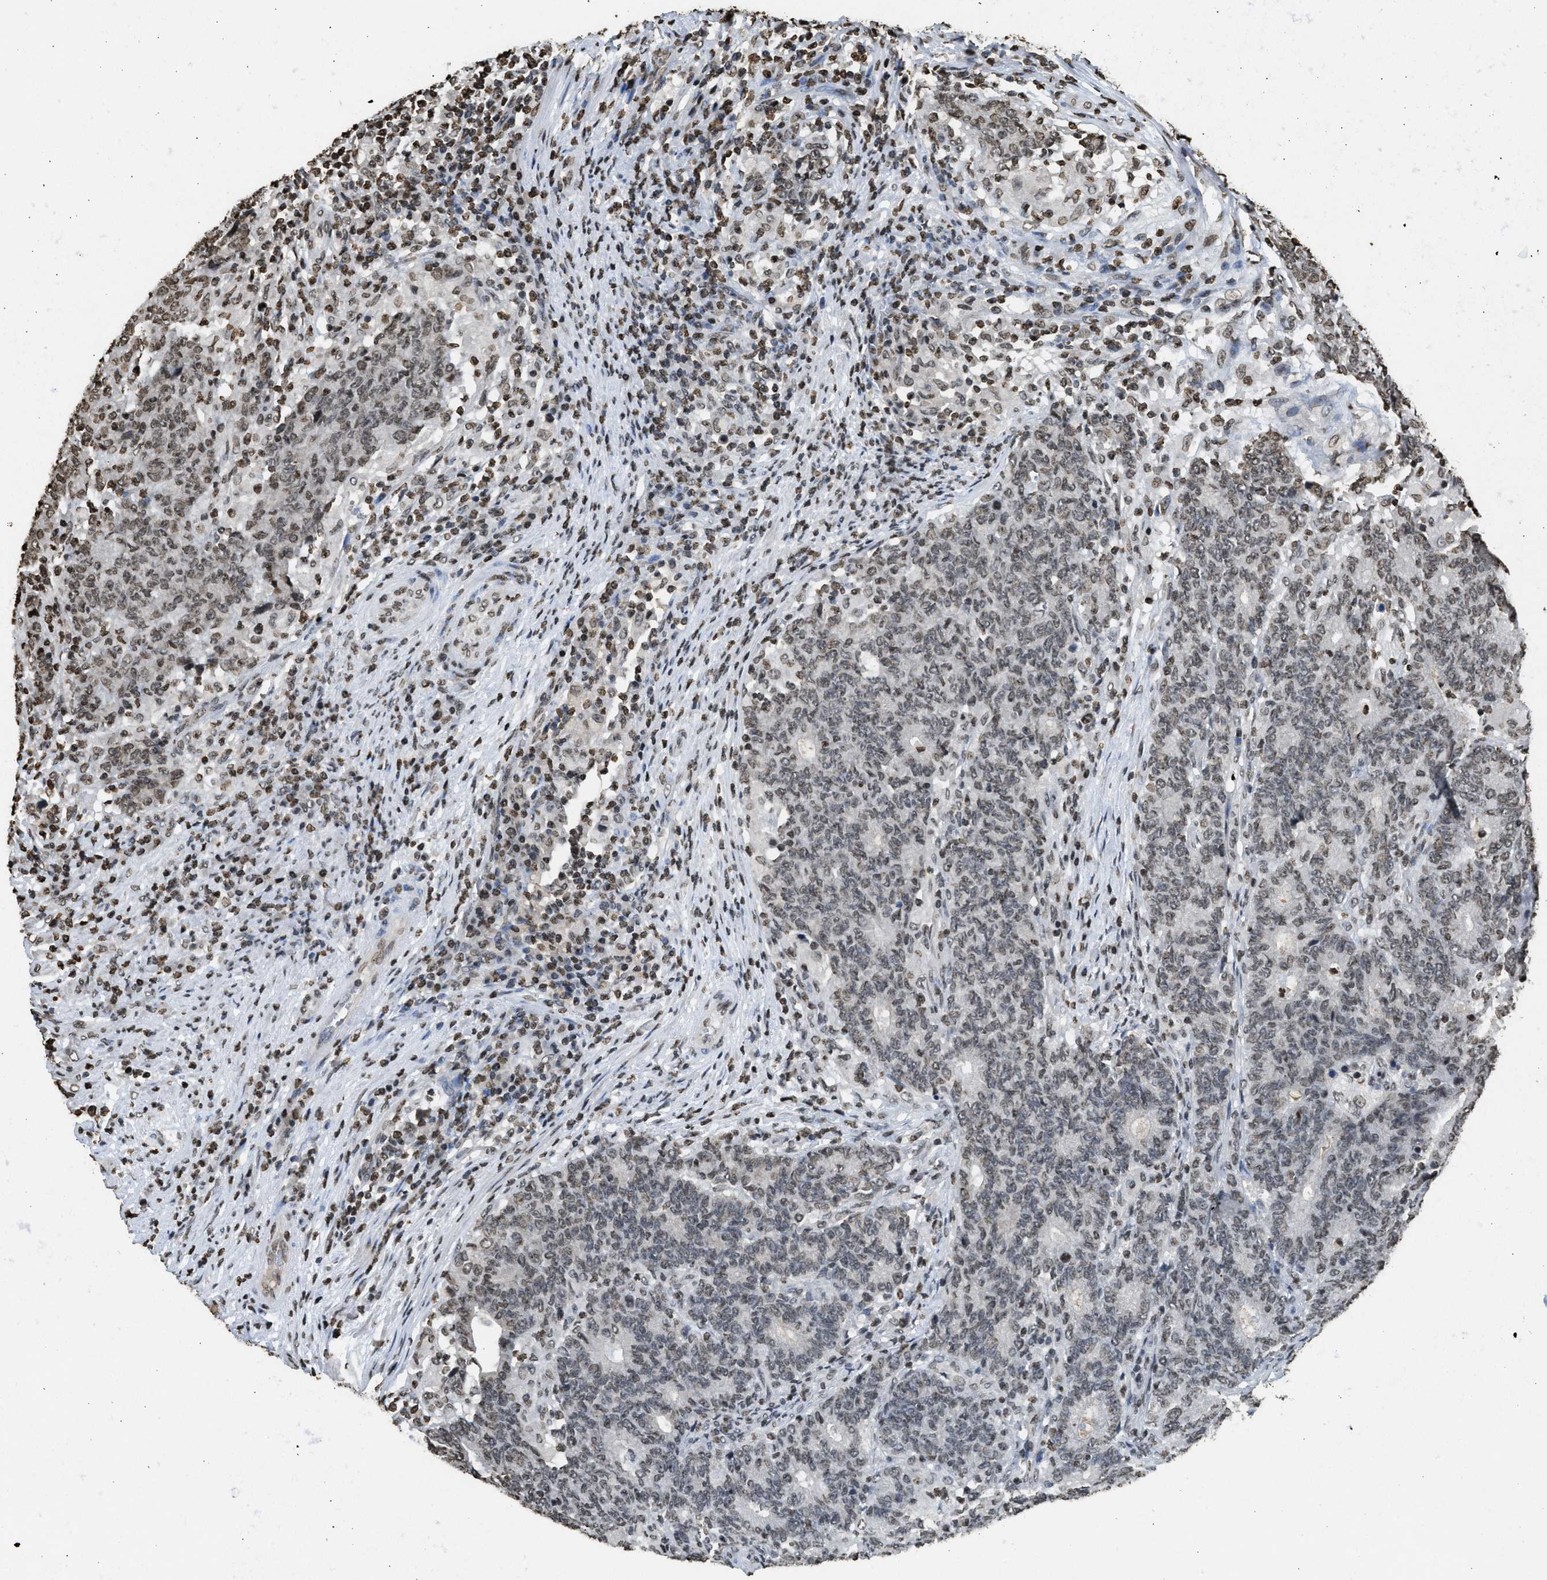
{"staining": {"intensity": "weak", "quantity": ">75%", "location": "nuclear"}, "tissue": "colorectal cancer", "cell_type": "Tumor cells", "image_type": "cancer", "snomed": [{"axis": "morphology", "description": "Normal tissue, NOS"}, {"axis": "morphology", "description": "Adenocarcinoma, NOS"}, {"axis": "topography", "description": "Colon"}], "caption": "An immunohistochemistry micrograph of neoplastic tissue is shown. Protein staining in brown highlights weak nuclear positivity in colorectal cancer (adenocarcinoma) within tumor cells.", "gene": "RRAGC", "patient": {"sex": "female", "age": 75}}